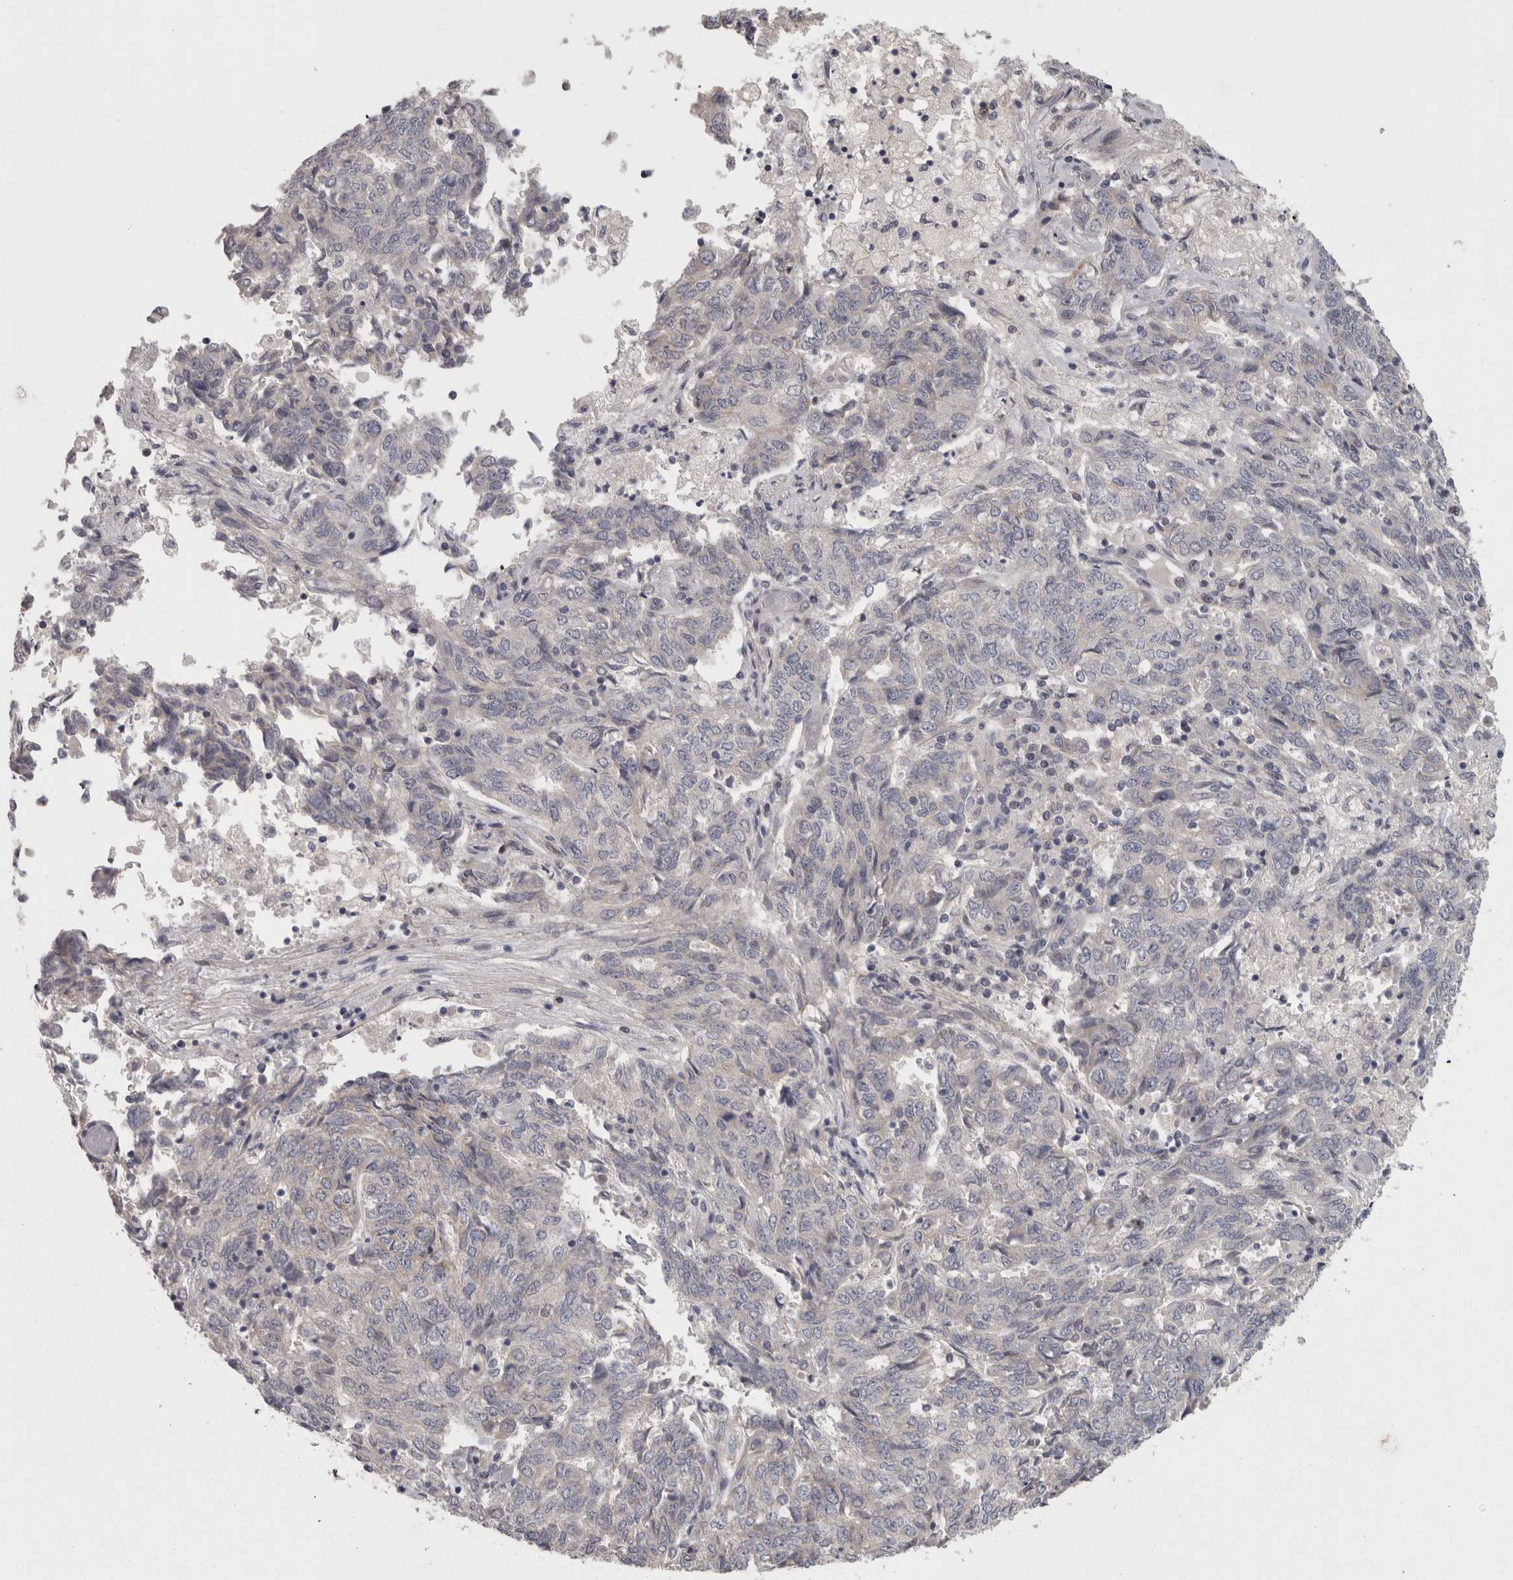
{"staining": {"intensity": "negative", "quantity": "none", "location": "none"}, "tissue": "endometrial cancer", "cell_type": "Tumor cells", "image_type": "cancer", "snomed": [{"axis": "morphology", "description": "Adenocarcinoma, NOS"}, {"axis": "topography", "description": "Endometrium"}], "caption": "Adenocarcinoma (endometrial) was stained to show a protein in brown. There is no significant staining in tumor cells. Brightfield microscopy of IHC stained with DAB (3,3'-diaminobenzidine) (brown) and hematoxylin (blue), captured at high magnification.", "gene": "RMDN1", "patient": {"sex": "female", "age": 80}}